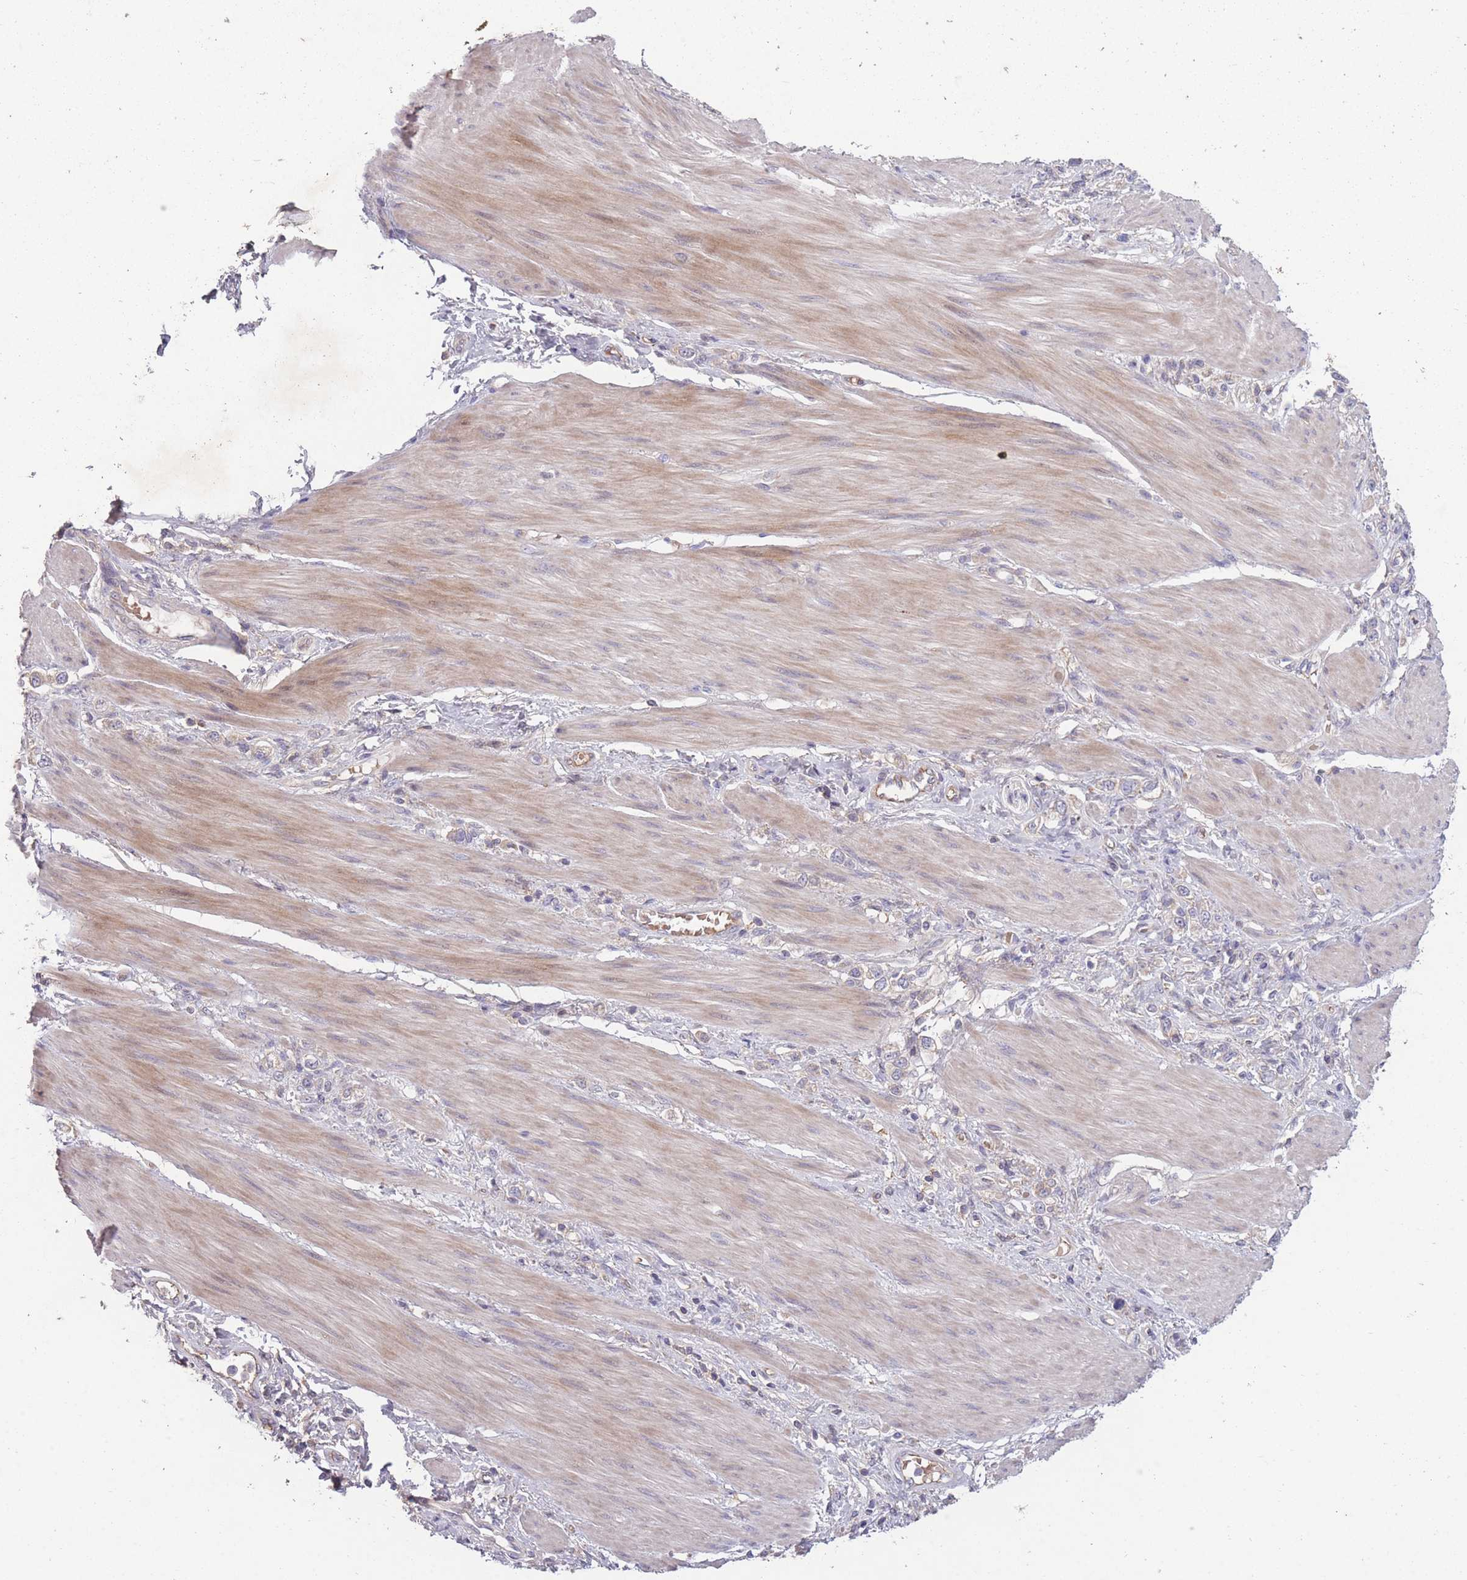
{"staining": {"intensity": "negative", "quantity": "none", "location": "none"}, "tissue": "stomach cancer", "cell_type": "Tumor cells", "image_type": "cancer", "snomed": [{"axis": "morphology", "description": "Adenocarcinoma, NOS"}, {"axis": "topography", "description": "Stomach"}], "caption": "Immunohistochemistry (IHC) histopathology image of neoplastic tissue: stomach adenocarcinoma stained with DAB (3,3'-diaminobenzidine) displays no significant protein positivity in tumor cells.", "gene": "OR2V2", "patient": {"sex": "female", "age": 65}}